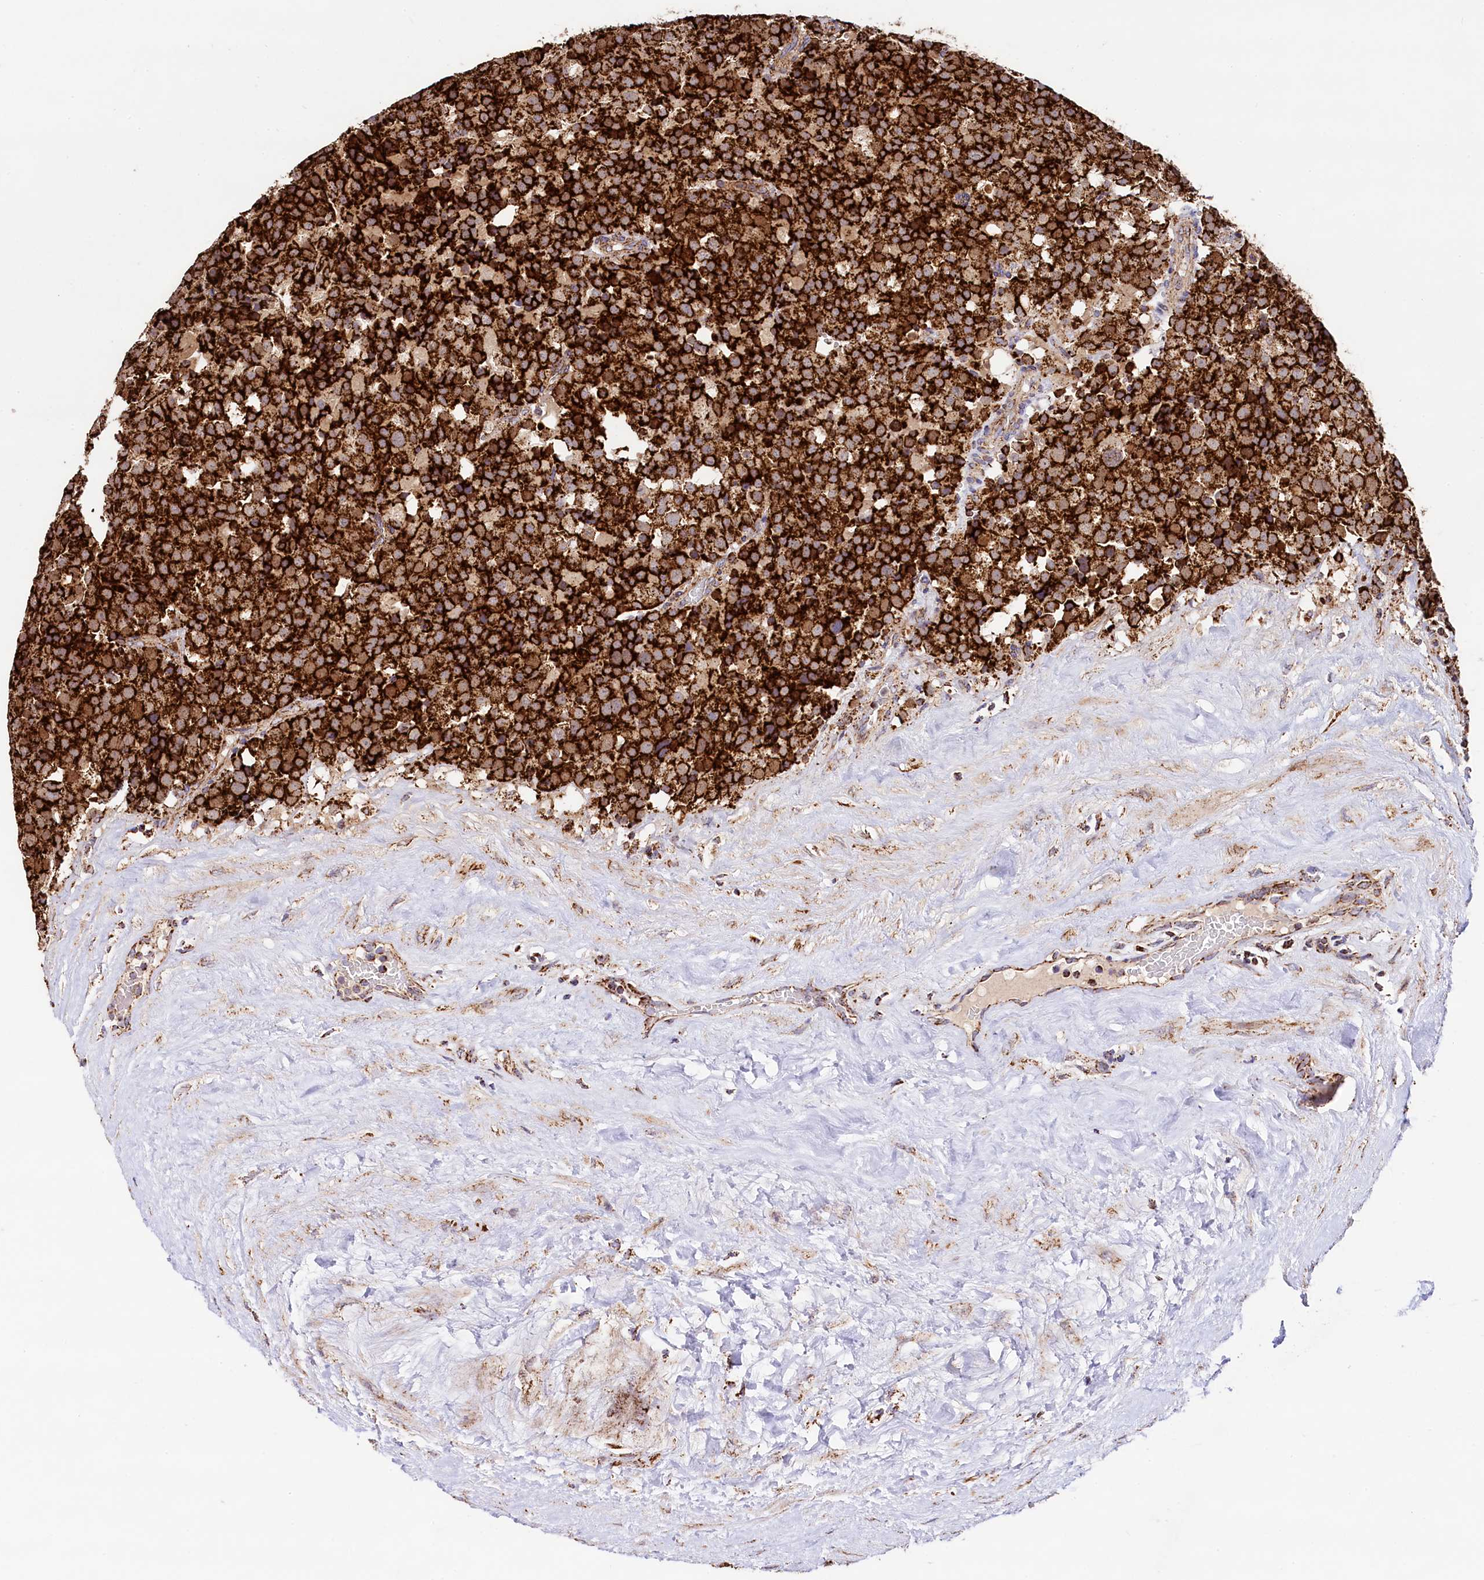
{"staining": {"intensity": "strong", "quantity": ">75%", "location": "cytoplasmic/membranous"}, "tissue": "testis cancer", "cell_type": "Tumor cells", "image_type": "cancer", "snomed": [{"axis": "morphology", "description": "Seminoma, NOS"}, {"axis": "topography", "description": "Testis"}], "caption": "This micrograph exhibits immunohistochemistry (IHC) staining of human testis cancer, with high strong cytoplasmic/membranous expression in about >75% of tumor cells.", "gene": "CLYBL", "patient": {"sex": "male", "age": 71}}